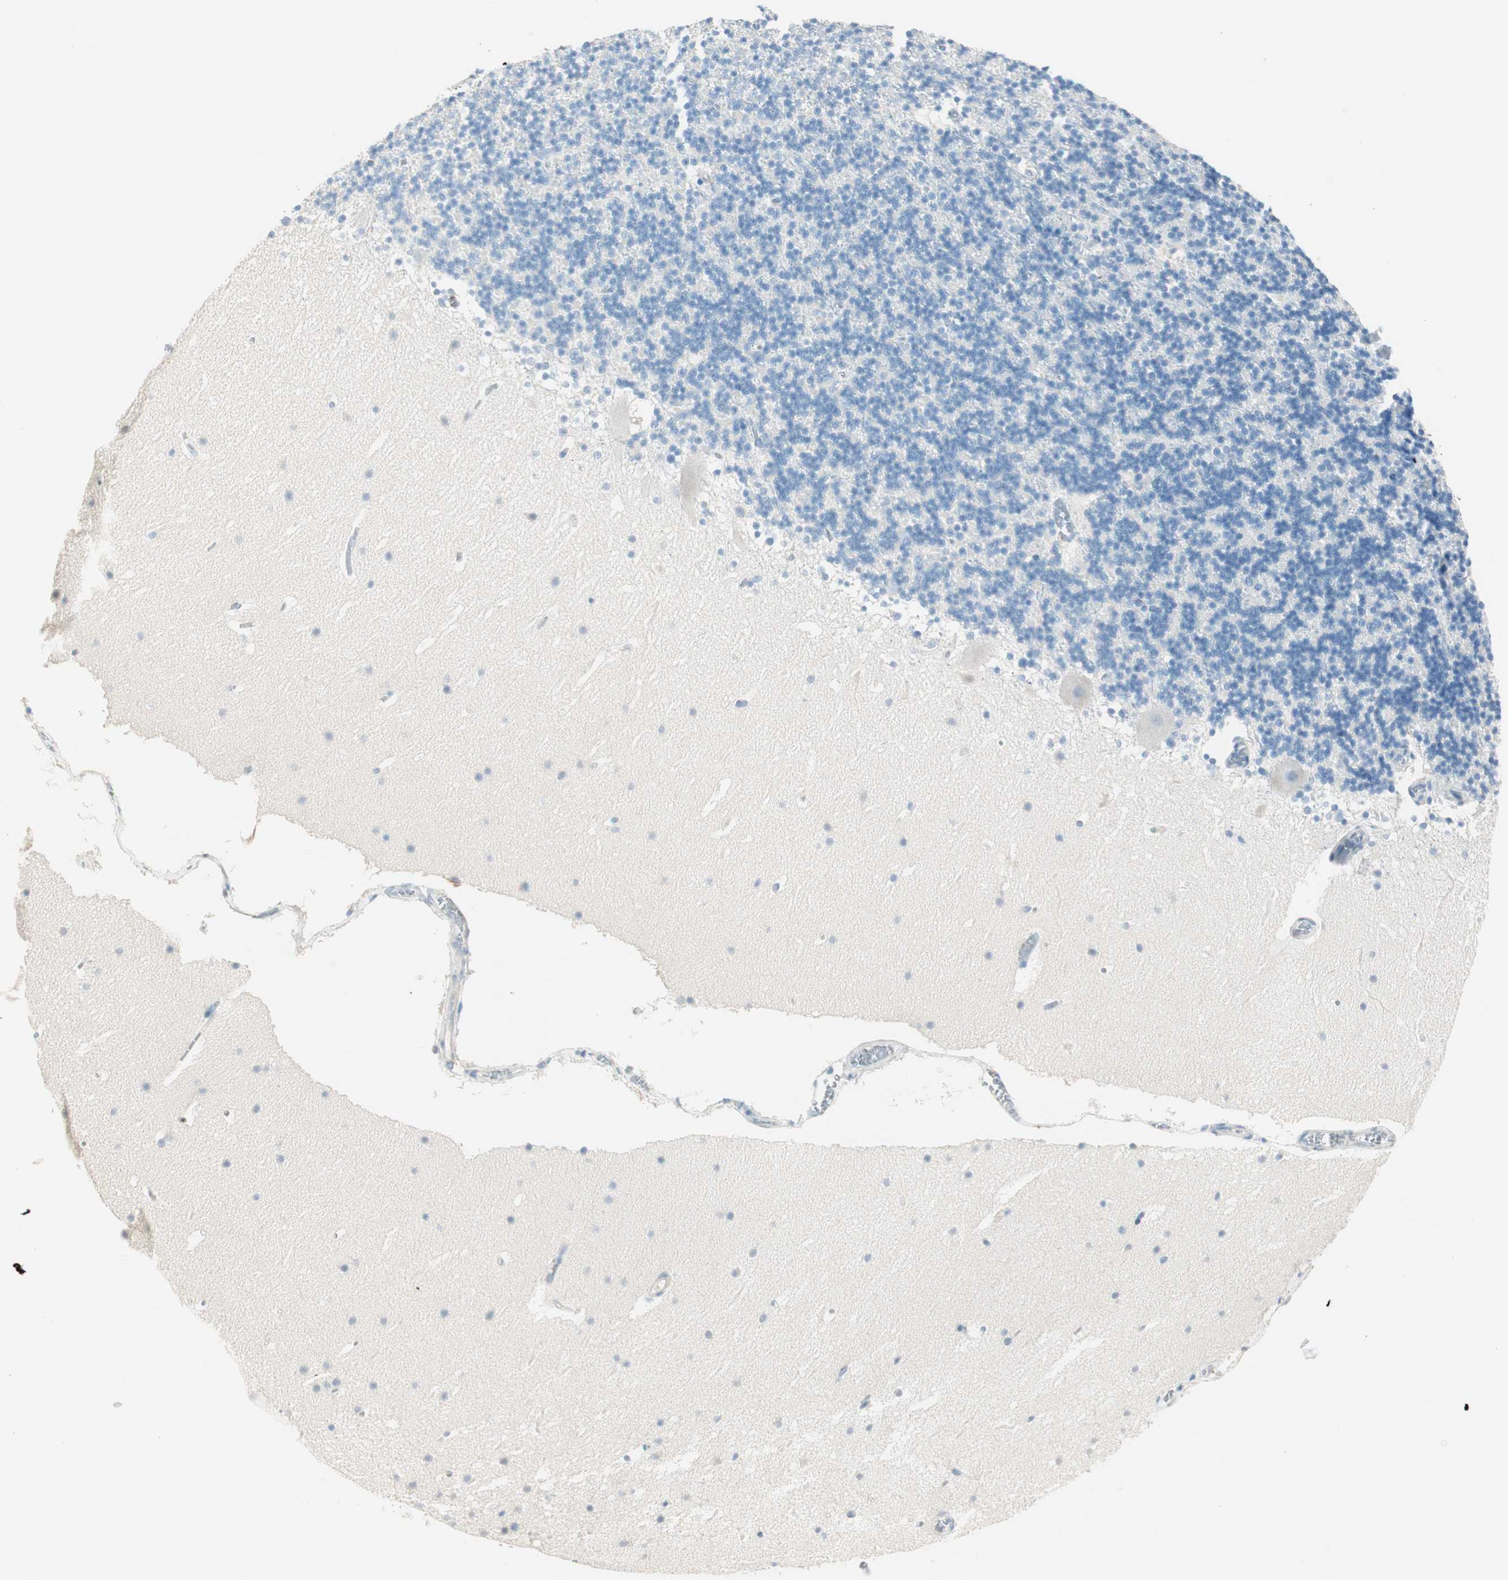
{"staining": {"intensity": "negative", "quantity": "none", "location": "none"}, "tissue": "cerebellum", "cell_type": "Cells in granular layer", "image_type": "normal", "snomed": [{"axis": "morphology", "description": "Normal tissue, NOS"}, {"axis": "topography", "description": "Cerebellum"}], "caption": "Micrograph shows no protein positivity in cells in granular layer of benign cerebellum.", "gene": "HPGD", "patient": {"sex": "male", "age": 45}}